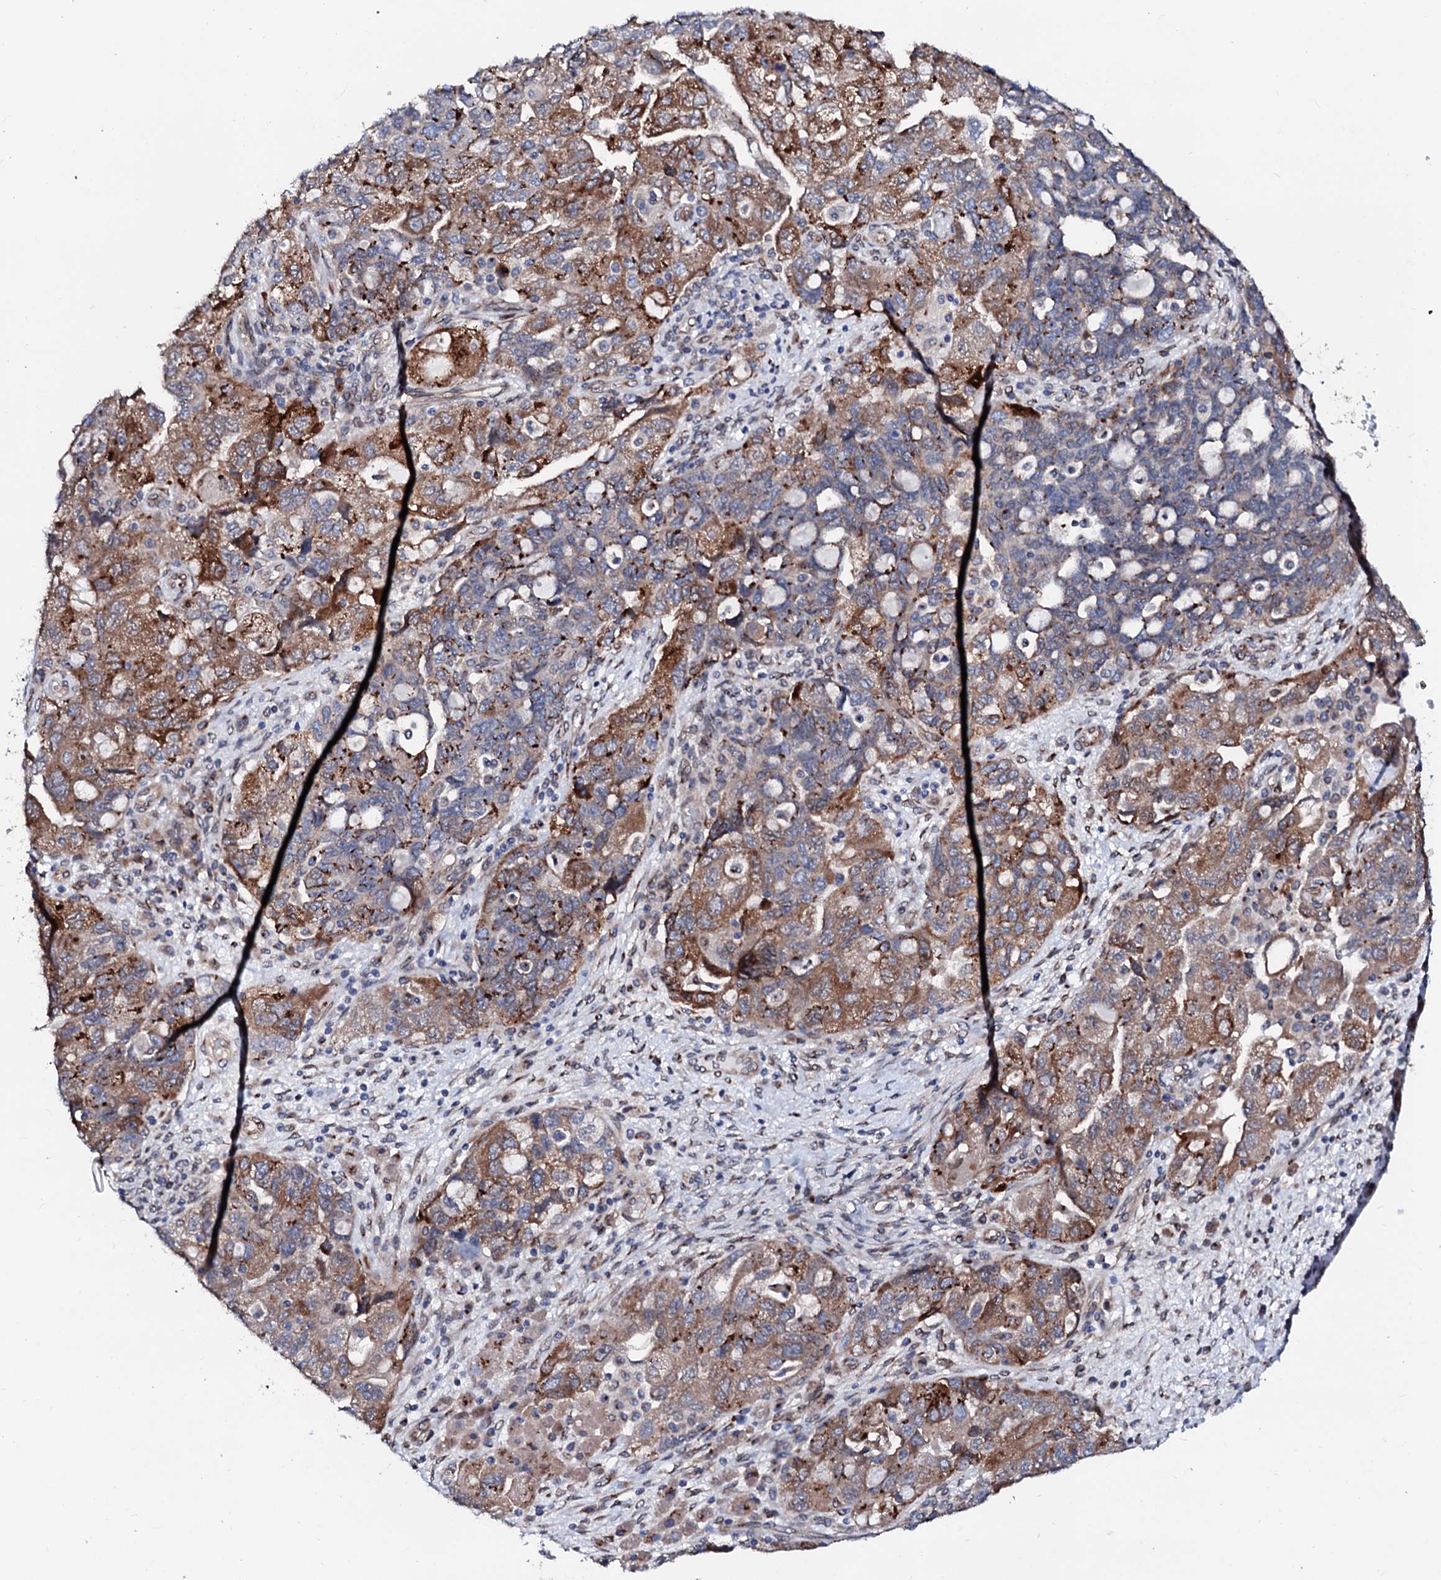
{"staining": {"intensity": "moderate", "quantity": "25%-75%", "location": "cytoplasmic/membranous"}, "tissue": "ovarian cancer", "cell_type": "Tumor cells", "image_type": "cancer", "snomed": [{"axis": "morphology", "description": "Carcinoma, endometroid"}, {"axis": "topography", "description": "Ovary"}], "caption": "Ovarian cancer (endometroid carcinoma) was stained to show a protein in brown. There is medium levels of moderate cytoplasmic/membranous positivity in about 25%-75% of tumor cells.", "gene": "TMCO3", "patient": {"sex": "female", "age": 51}}